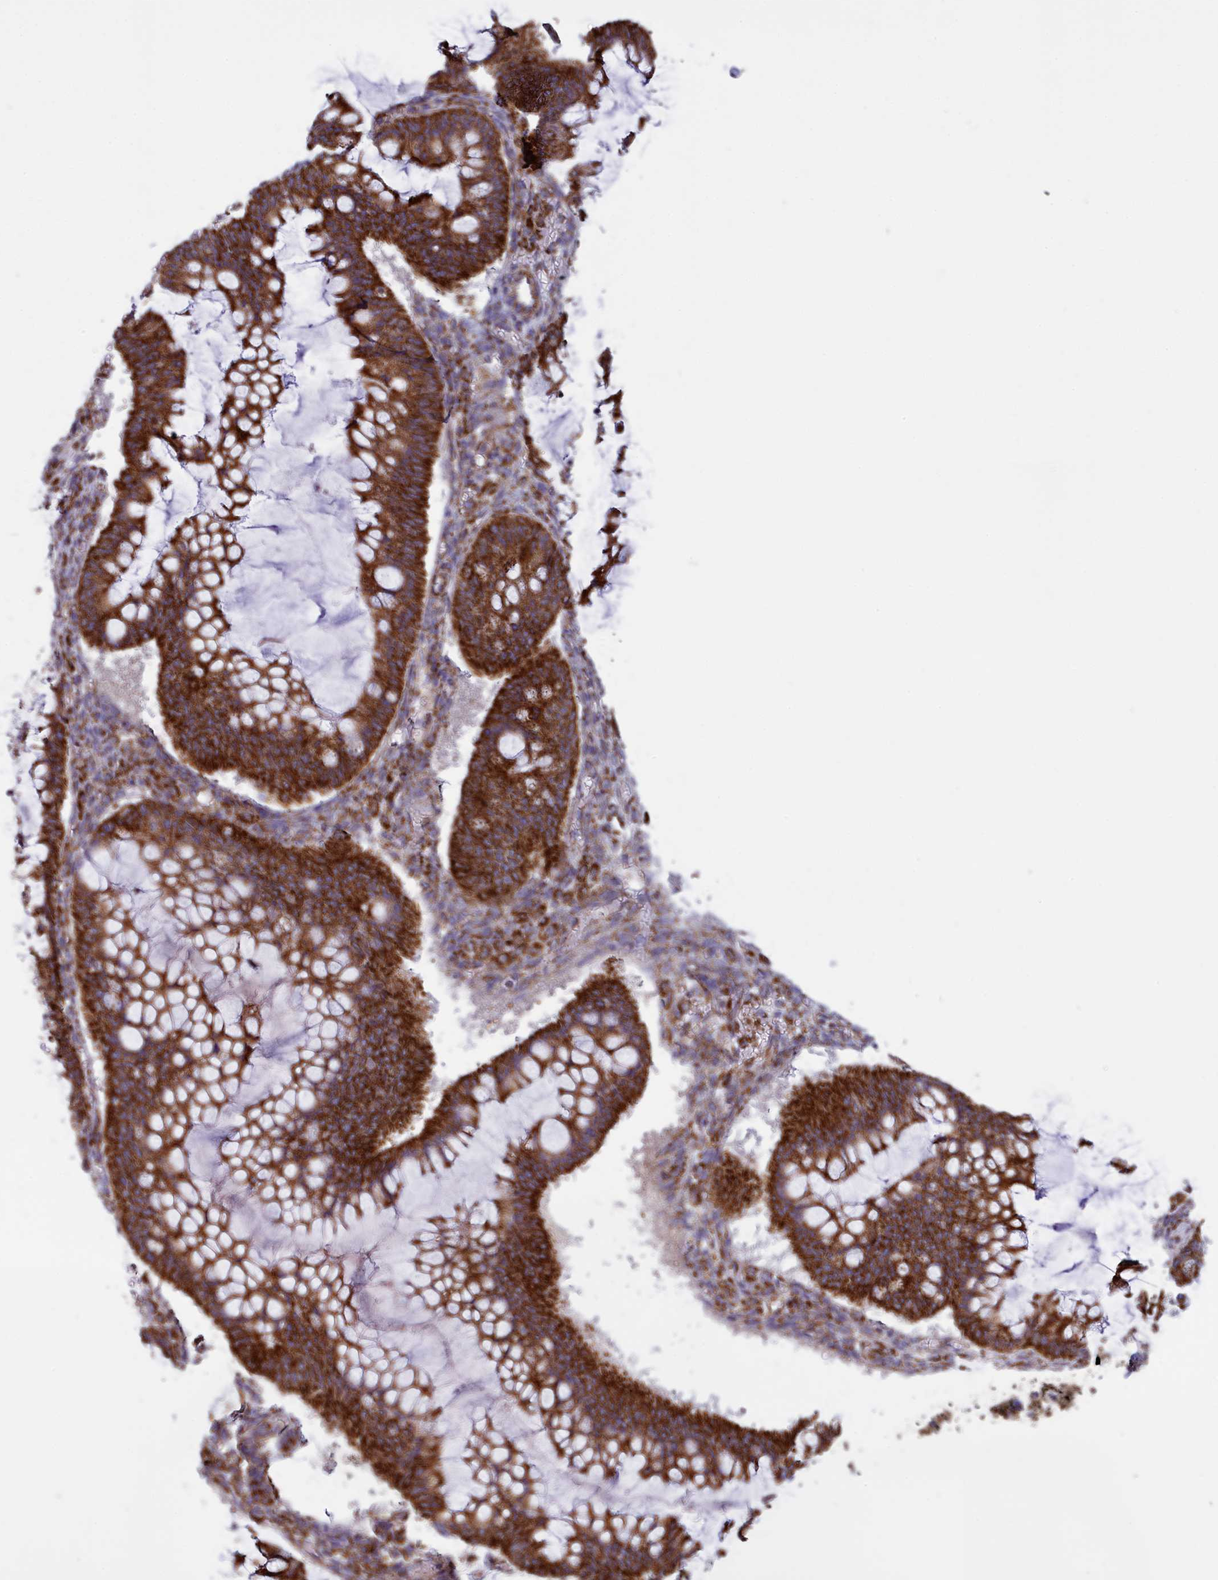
{"staining": {"intensity": "strong", "quantity": ">75%", "location": "cytoplasmic/membranous"}, "tissue": "ovarian cancer", "cell_type": "Tumor cells", "image_type": "cancer", "snomed": [{"axis": "morphology", "description": "Cystadenocarcinoma, mucinous, NOS"}, {"axis": "topography", "description": "Ovary"}], "caption": "High-magnification brightfield microscopy of ovarian cancer stained with DAB (brown) and counterstained with hematoxylin (blue). tumor cells exhibit strong cytoplasmic/membranous staining is seen in about>75% of cells. Nuclei are stained in blue.", "gene": "ISOC2", "patient": {"sex": "female", "age": 73}}